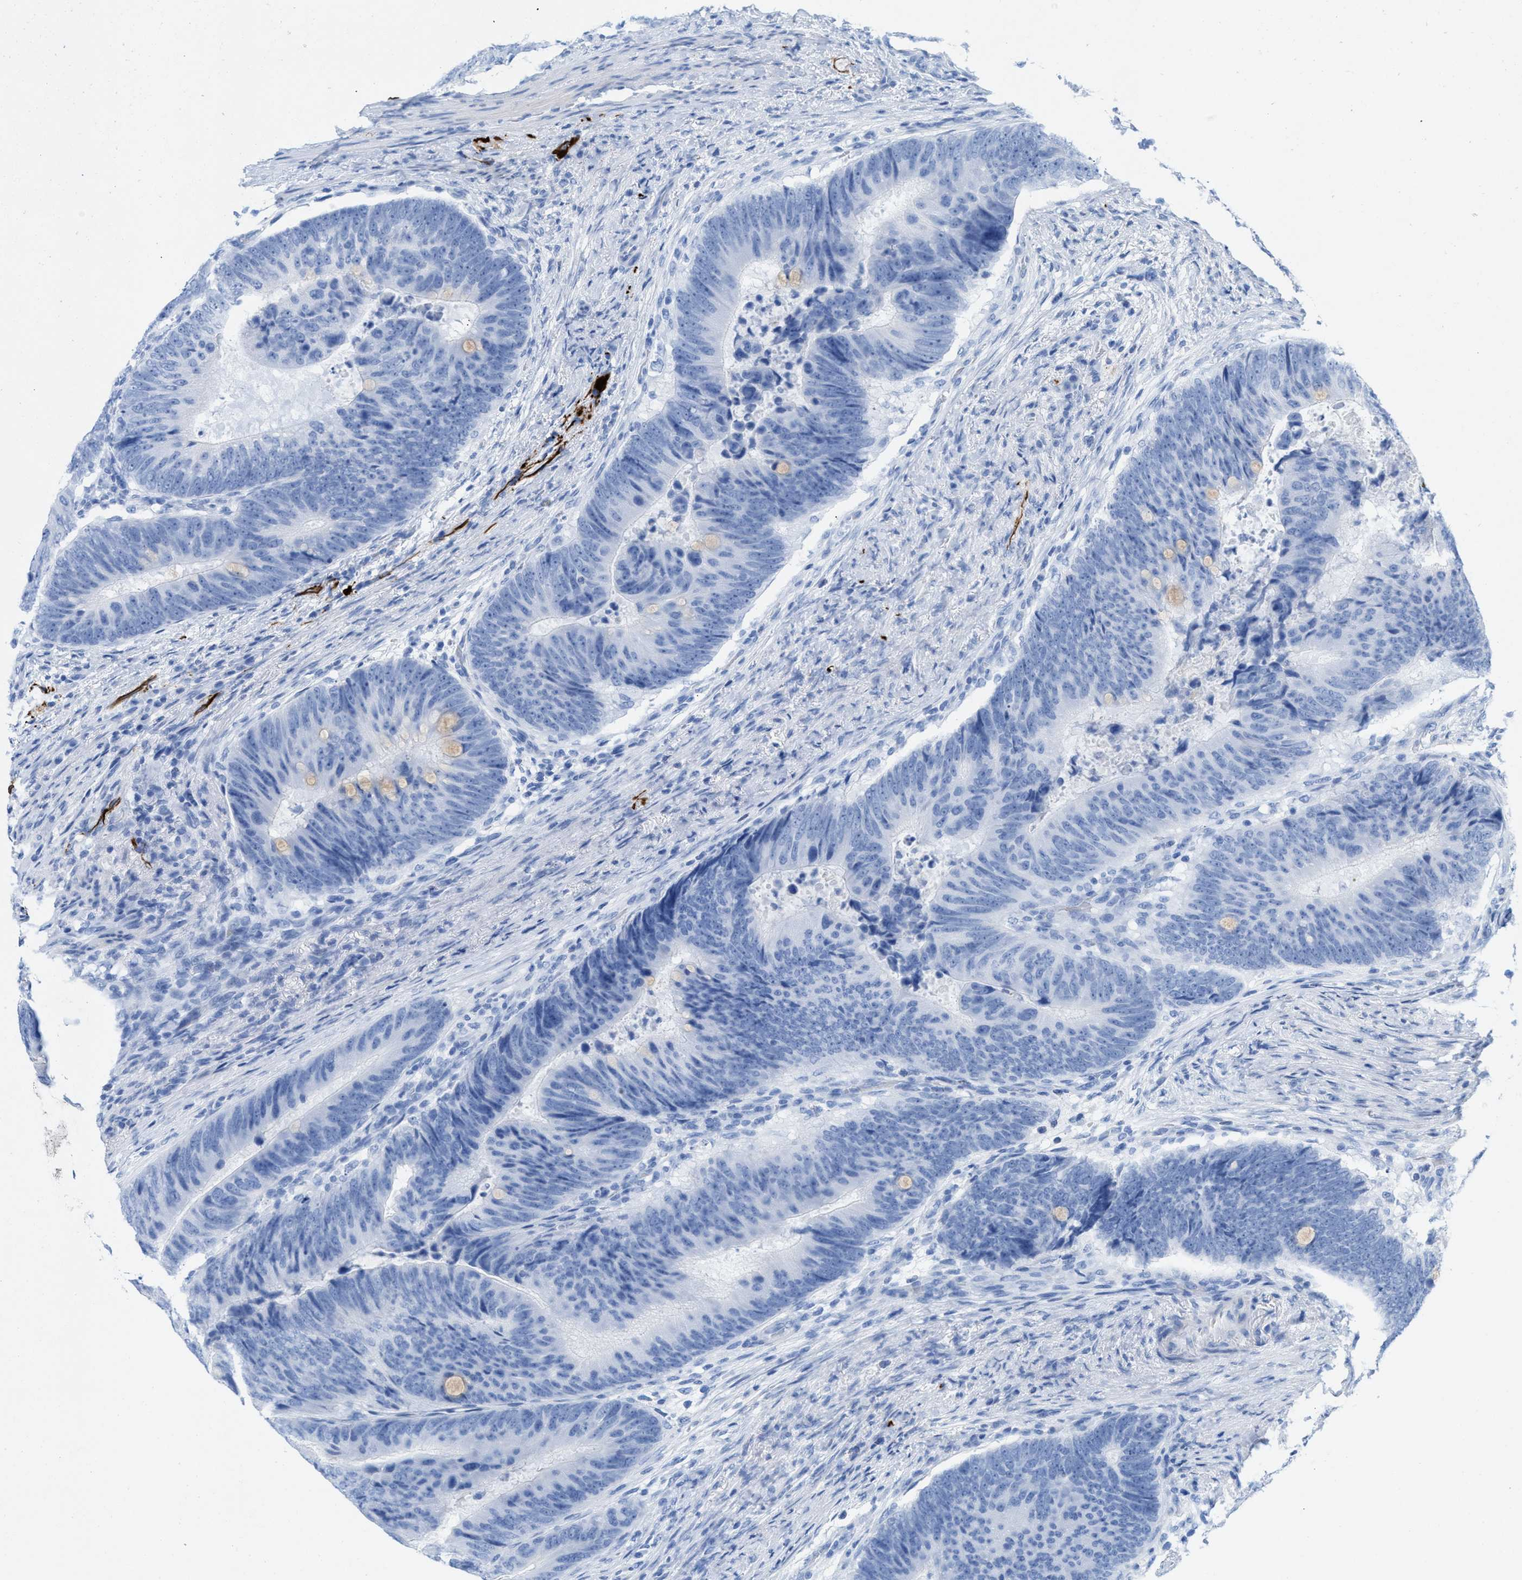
{"staining": {"intensity": "negative", "quantity": "none", "location": "none"}, "tissue": "colorectal cancer", "cell_type": "Tumor cells", "image_type": "cancer", "snomed": [{"axis": "morphology", "description": "Adenocarcinoma, NOS"}, {"axis": "topography", "description": "Colon"}], "caption": "IHC photomicrograph of neoplastic tissue: human adenocarcinoma (colorectal) stained with DAB demonstrates no significant protein positivity in tumor cells.", "gene": "ANKFN1", "patient": {"sex": "male", "age": 56}}